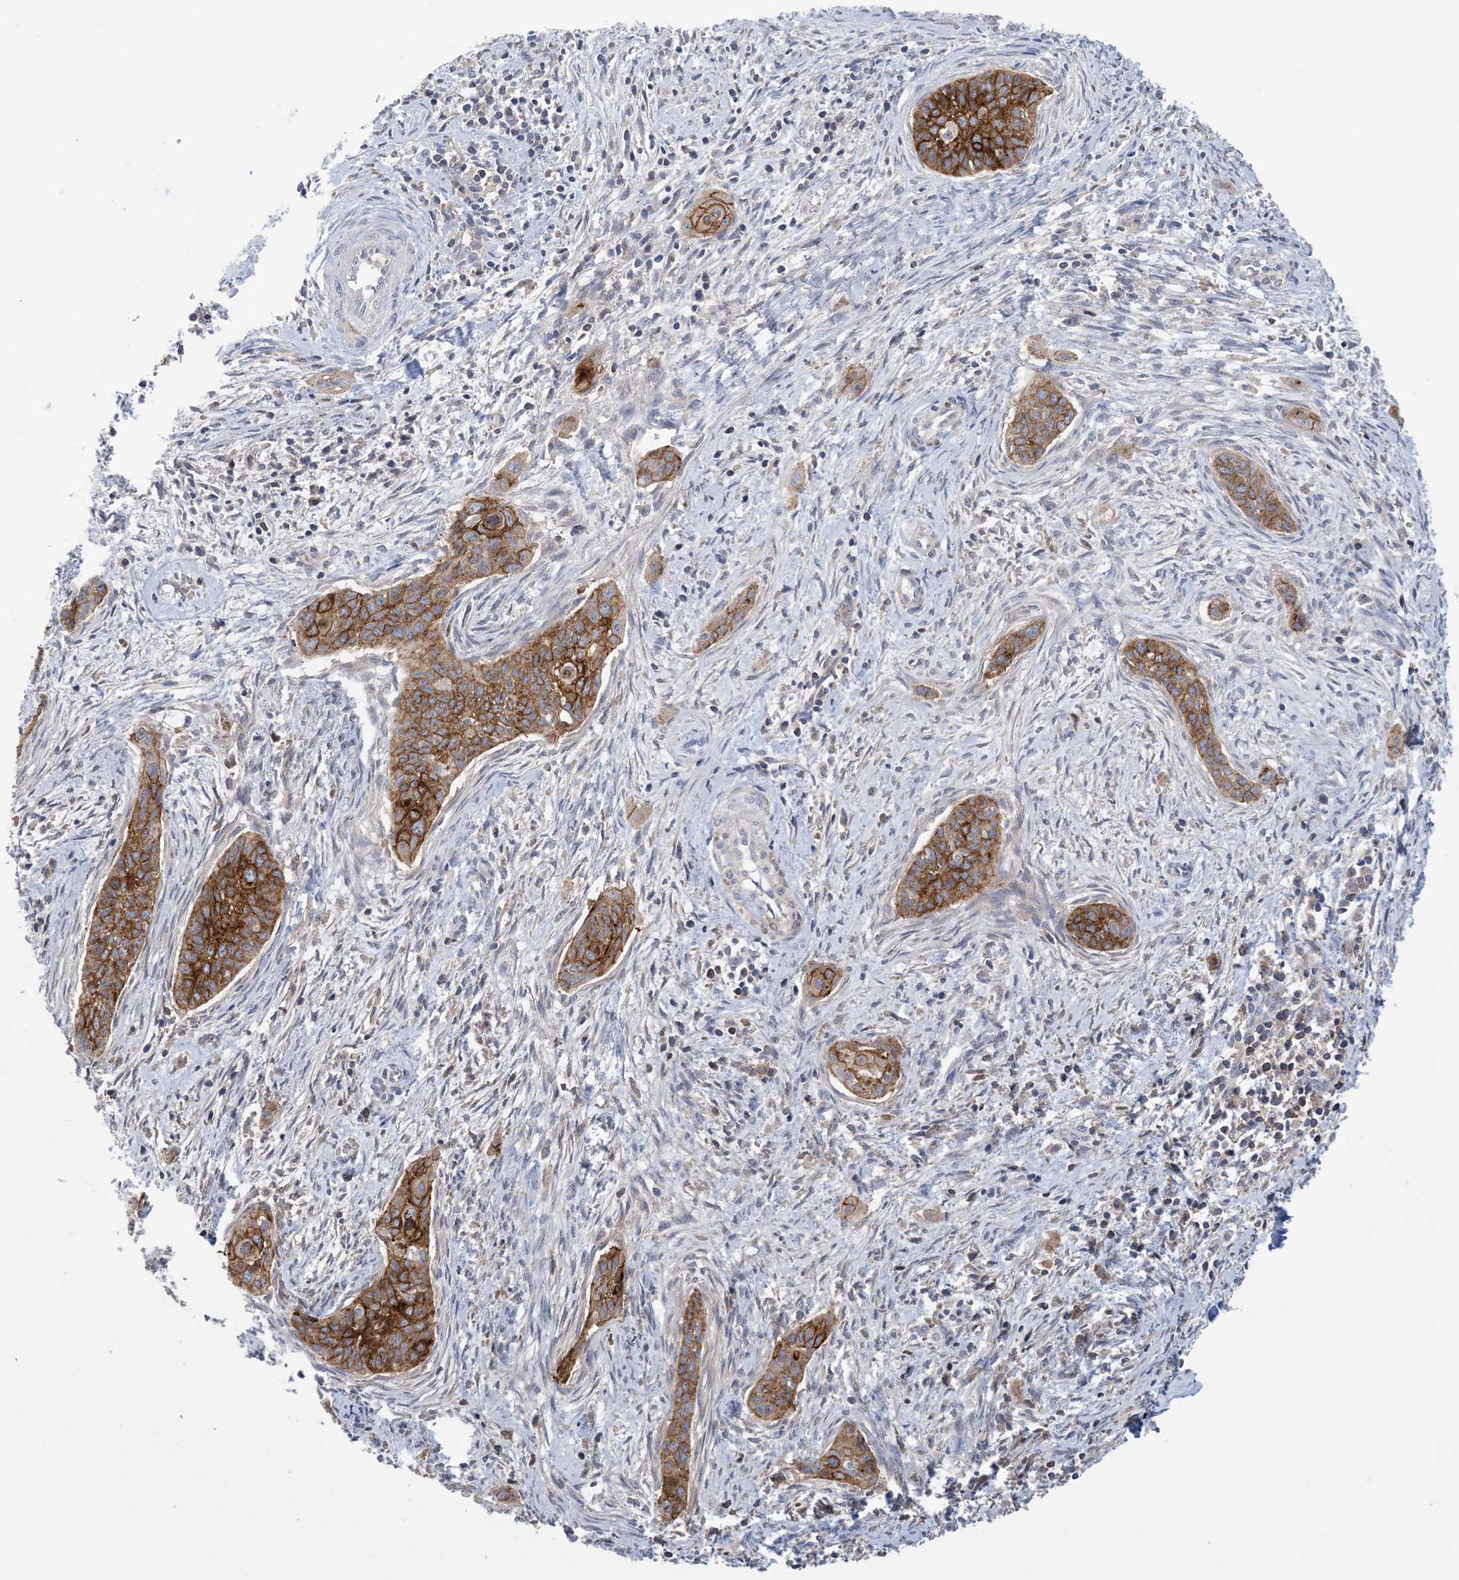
{"staining": {"intensity": "strong", "quantity": ">75%", "location": "cytoplasmic/membranous"}, "tissue": "cervical cancer", "cell_type": "Tumor cells", "image_type": "cancer", "snomed": [{"axis": "morphology", "description": "Squamous cell carcinoma, NOS"}, {"axis": "topography", "description": "Cervix"}], "caption": "Brown immunohistochemical staining in cervical cancer demonstrates strong cytoplasmic/membranous expression in approximately >75% of tumor cells.", "gene": "DSC3", "patient": {"sex": "female", "age": 33}}